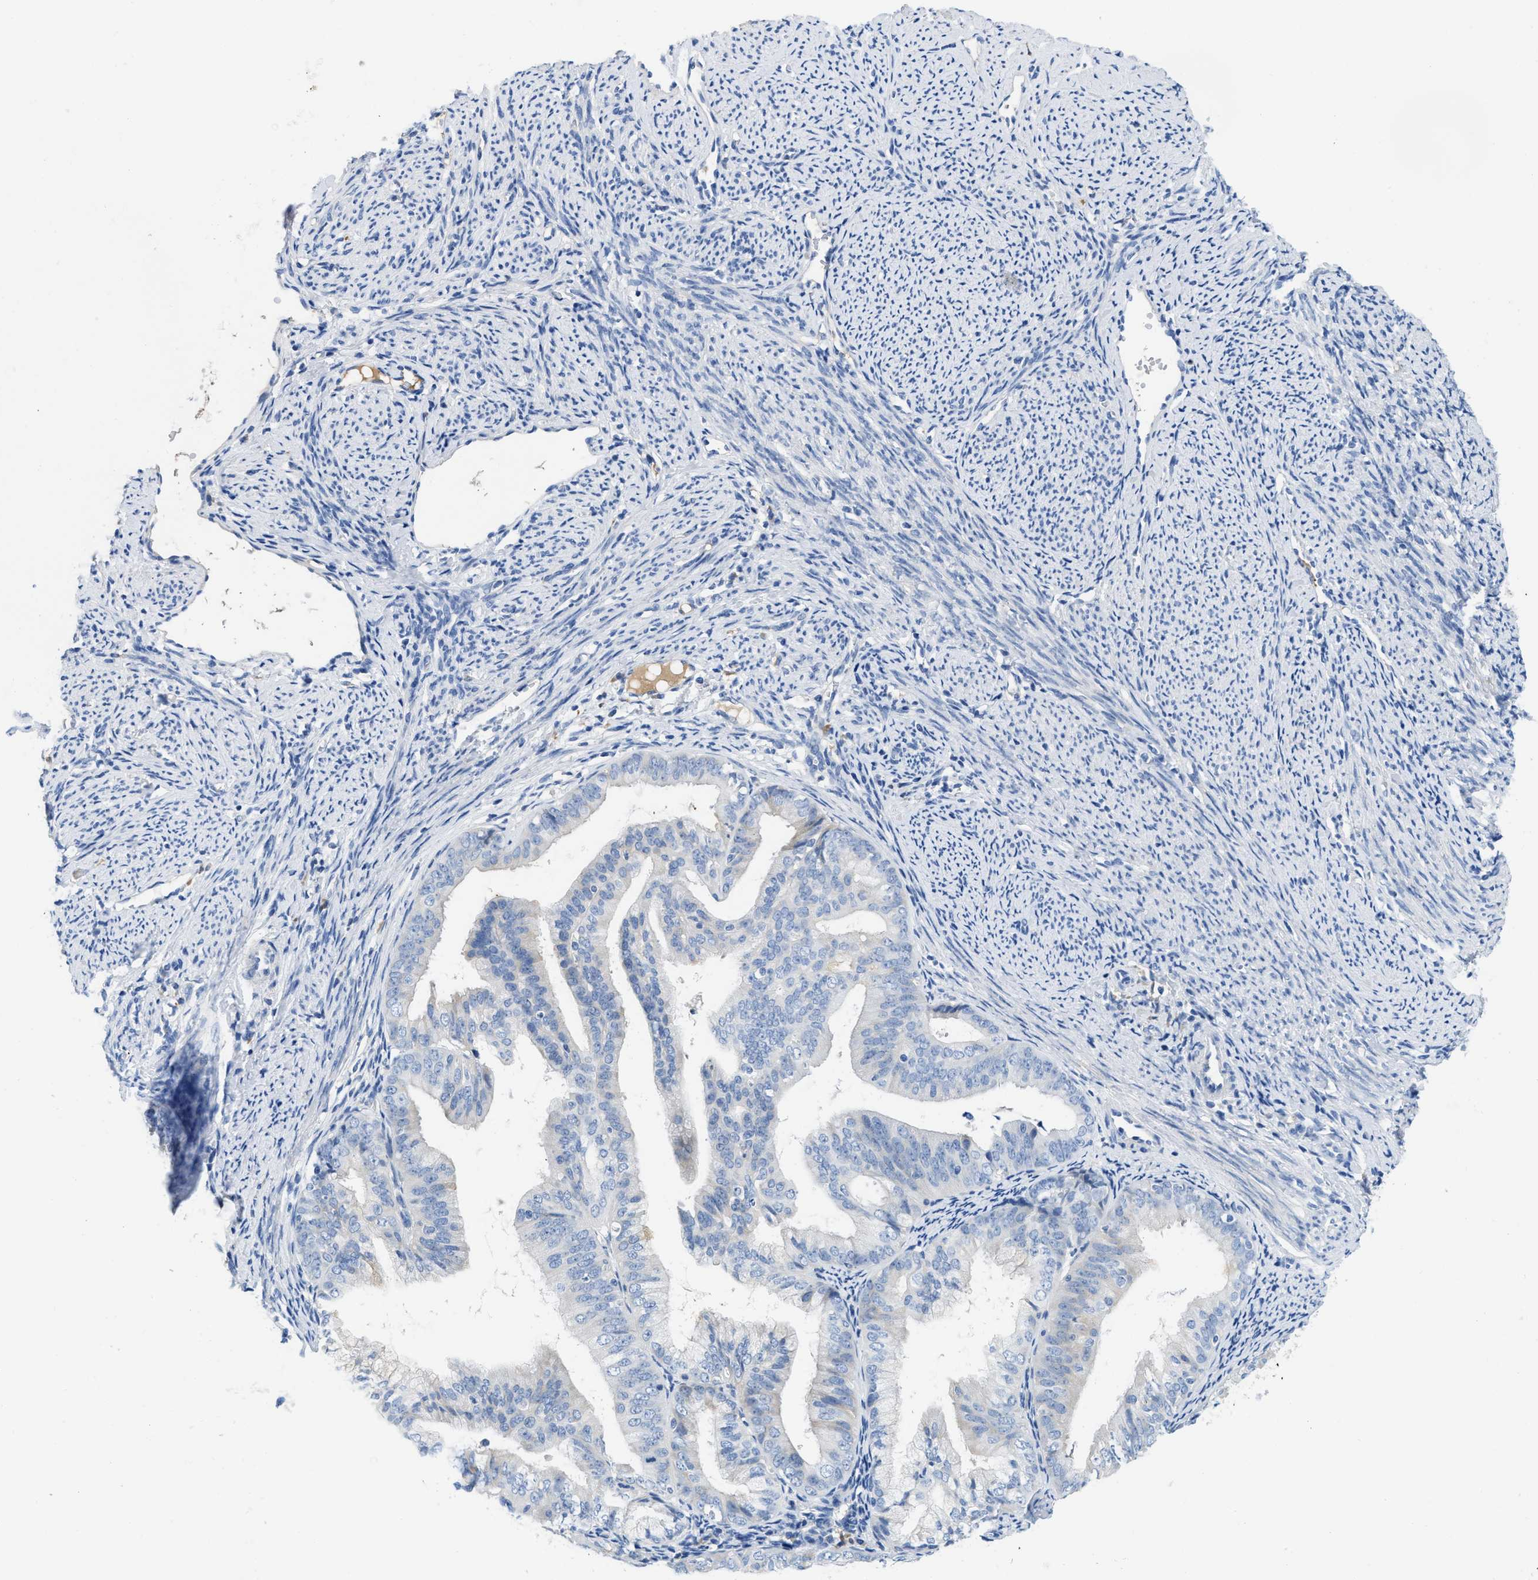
{"staining": {"intensity": "negative", "quantity": "none", "location": "none"}, "tissue": "endometrial cancer", "cell_type": "Tumor cells", "image_type": "cancer", "snomed": [{"axis": "morphology", "description": "Adenocarcinoma, NOS"}, {"axis": "topography", "description": "Endometrium"}], "caption": "Immunohistochemistry micrograph of neoplastic tissue: endometrial adenocarcinoma stained with DAB (3,3'-diaminobenzidine) shows no significant protein positivity in tumor cells.", "gene": "C1S", "patient": {"sex": "female", "age": 63}}